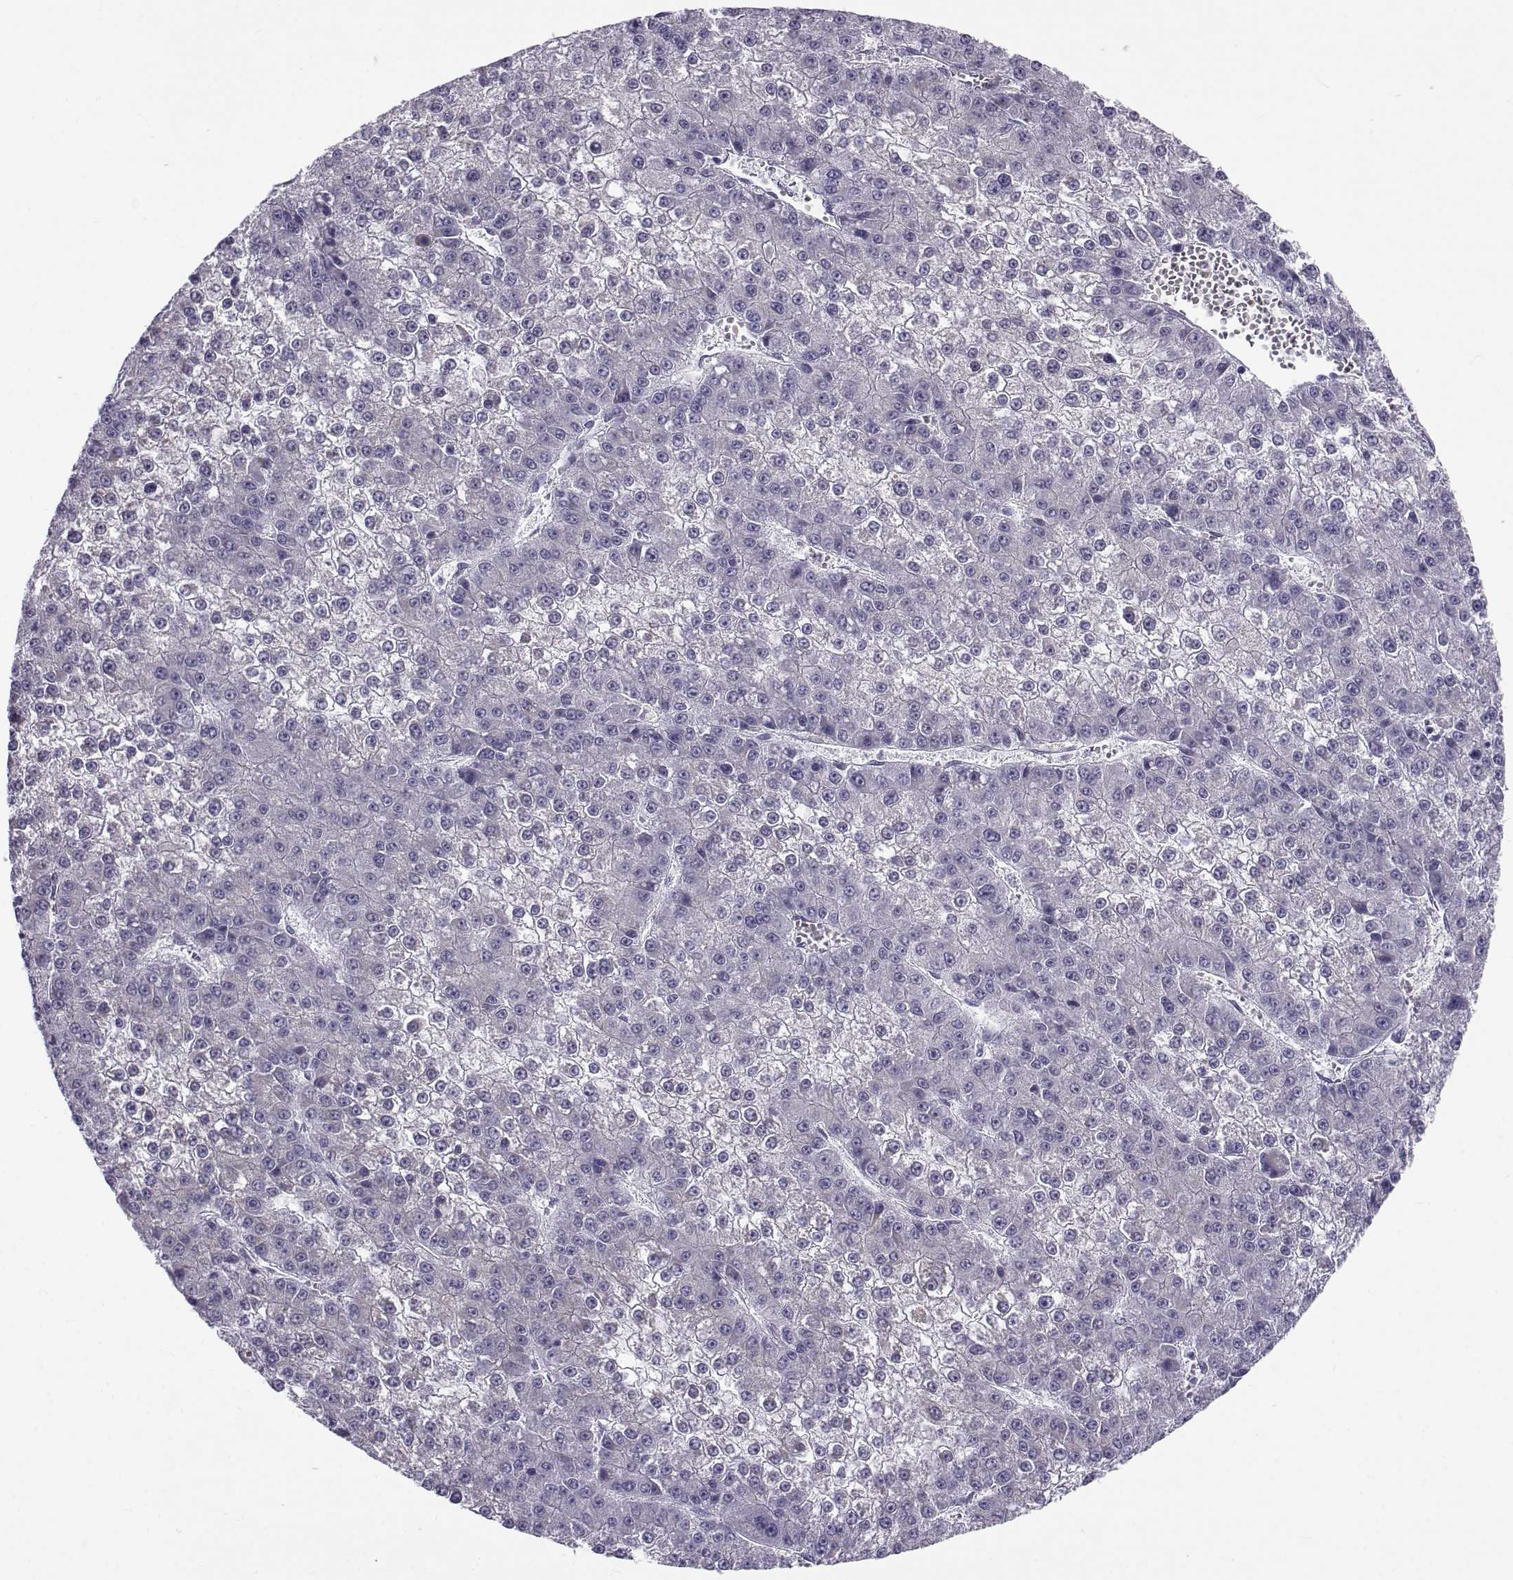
{"staining": {"intensity": "negative", "quantity": "none", "location": "none"}, "tissue": "liver cancer", "cell_type": "Tumor cells", "image_type": "cancer", "snomed": [{"axis": "morphology", "description": "Carcinoma, Hepatocellular, NOS"}, {"axis": "topography", "description": "Liver"}], "caption": "Protein analysis of hepatocellular carcinoma (liver) reveals no significant positivity in tumor cells.", "gene": "FAM166A", "patient": {"sex": "female", "age": 73}}